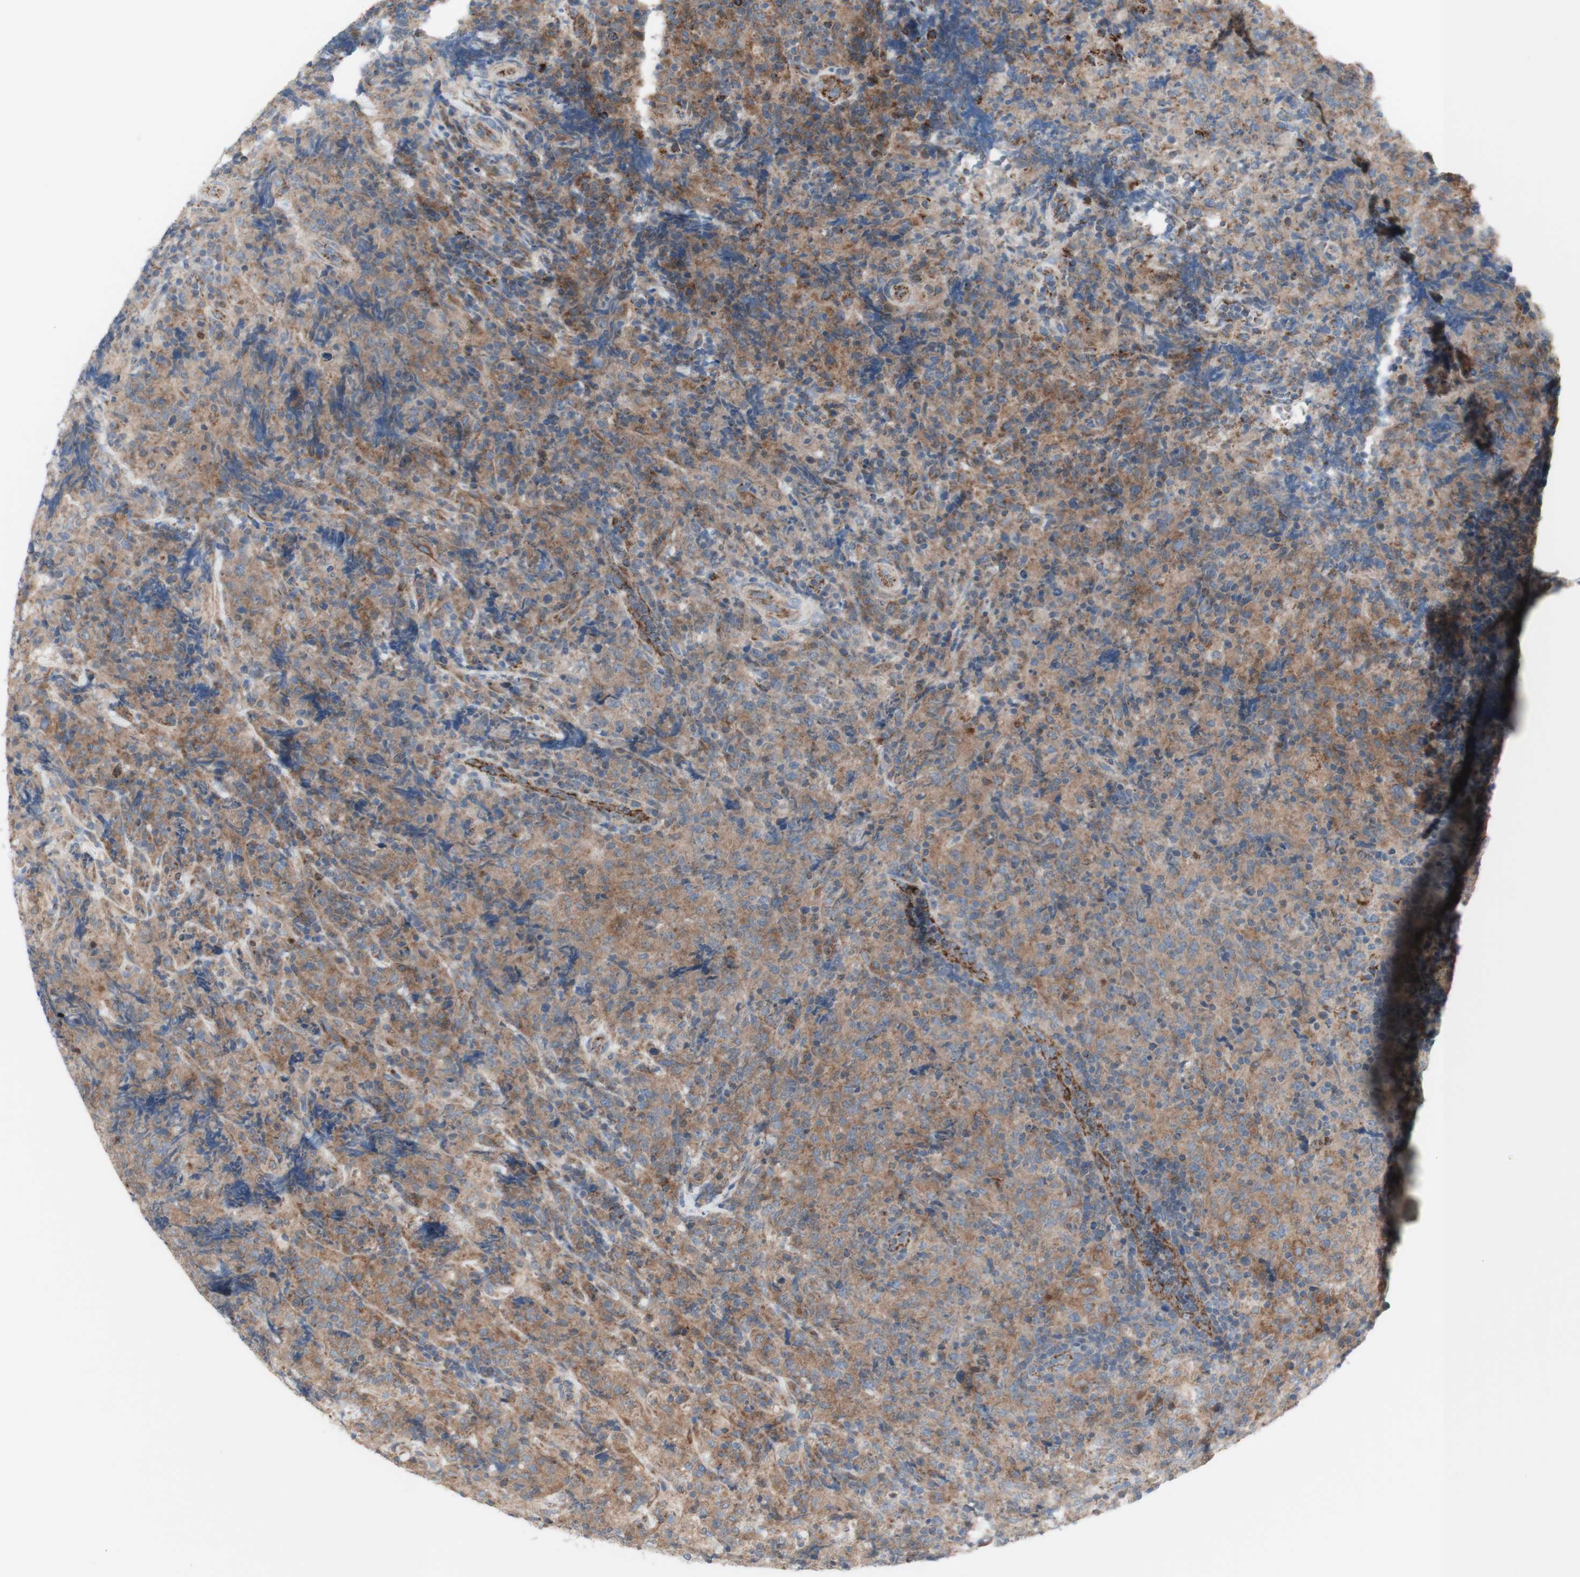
{"staining": {"intensity": "weak", "quantity": "25%-75%", "location": "cytoplasmic/membranous"}, "tissue": "lymphoma", "cell_type": "Tumor cells", "image_type": "cancer", "snomed": [{"axis": "morphology", "description": "Malignant lymphoma, non-Hodgkin's type, High grade"}, {"axis": "topography", "description": "Tonsil"}], "caption": "IHC histopathology image of neoplastic tissue: lymphoma stained using immunohistochemistry (IHC) demonstrates low levels of weak protein expression localized specifically in the cytoplasmic/membranous of tumor cells, appearing as a cytoplasmic/membranous brown color.", "gene": "C3orf52", "patient": {"sex": "female", "age": 36}}